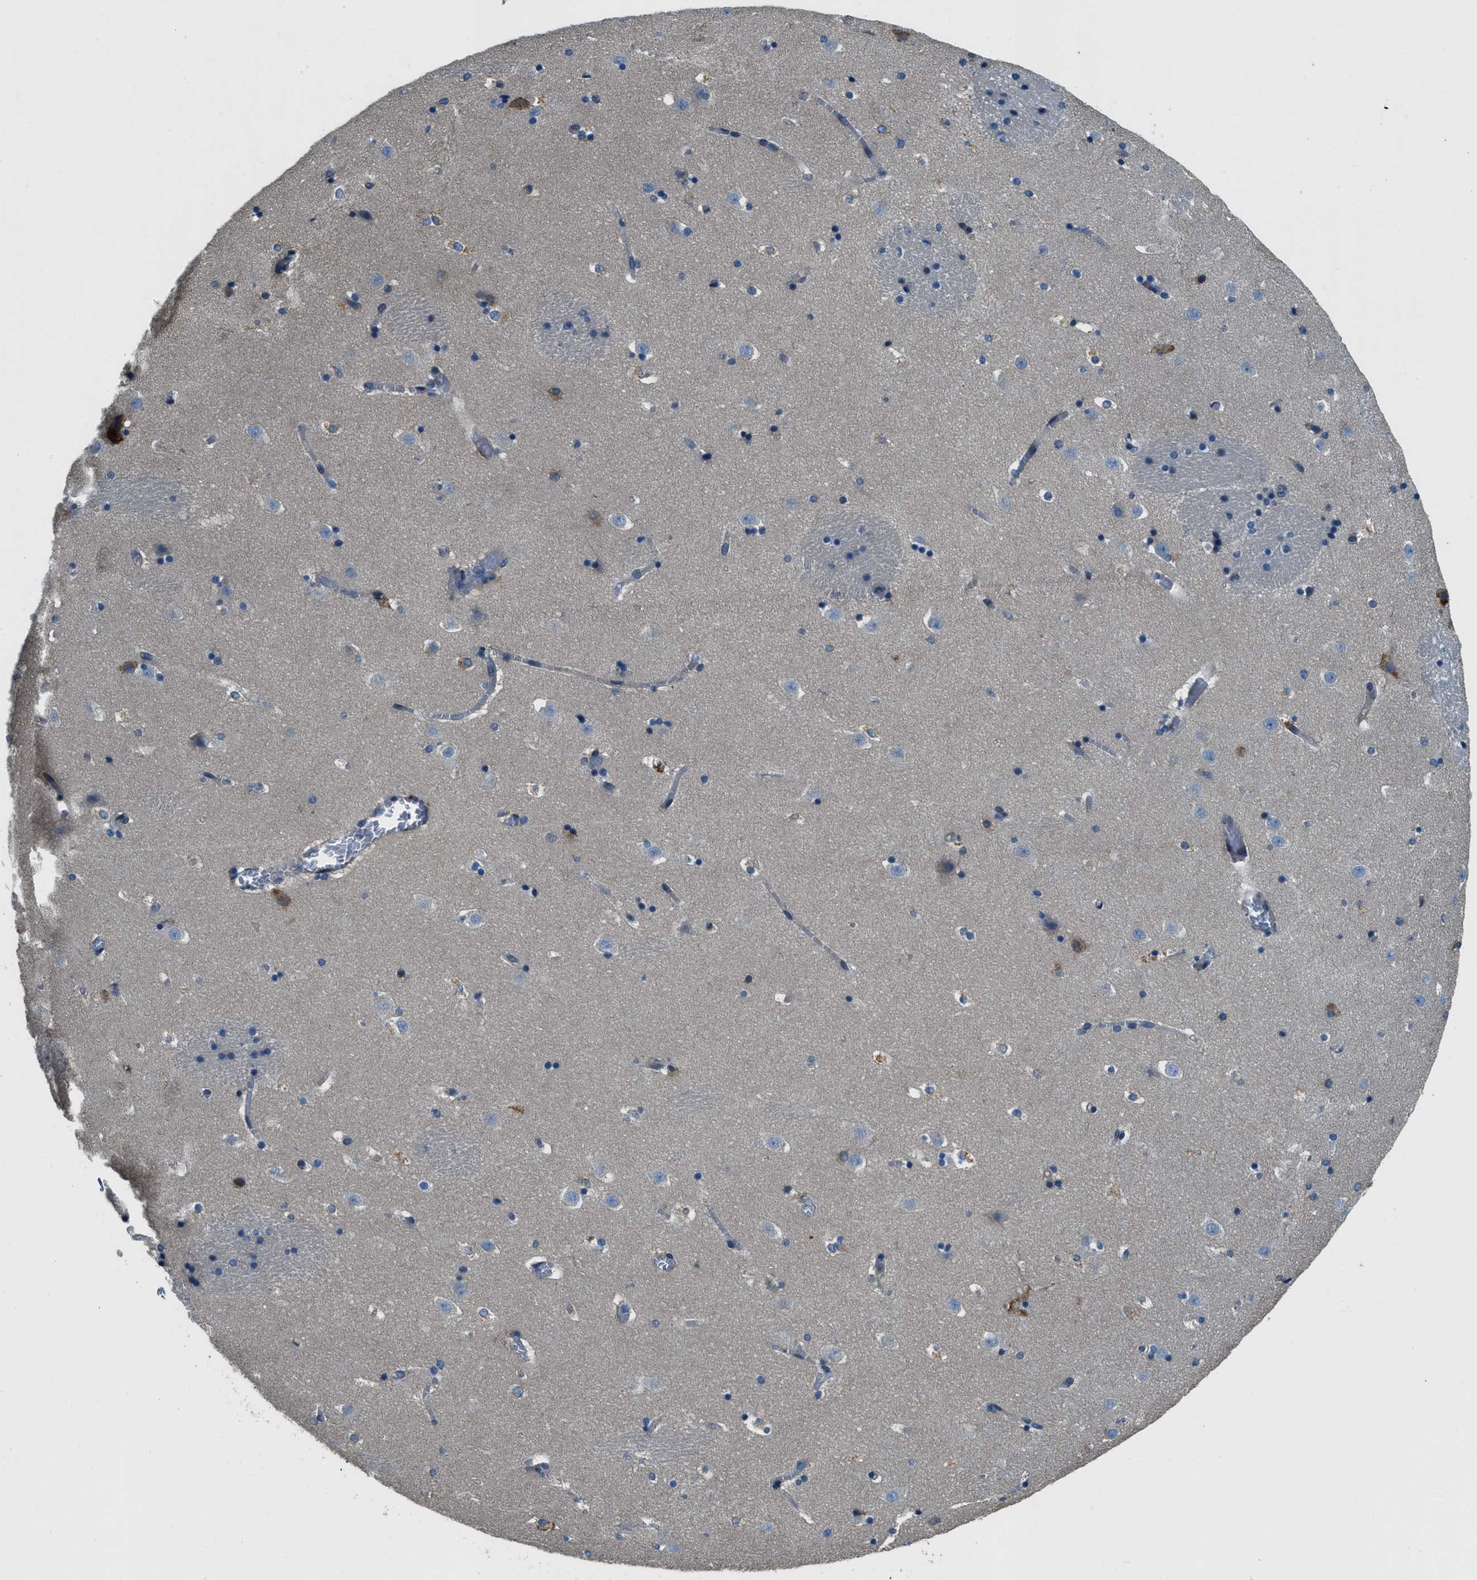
{"staining": {"intensity": "weak", "quantity": "25%-75%", "location": "cytoplasmic/membranous"}, "tissue": "caudate", "cell_type": "Glial cells", "image_type": "normal", "snomed": [{"axis": "morphology", "description": "Normal tissue, NOS"}, {"axis": "topography", "description": "Lateral ventricle wall"}], "caption": "Immunohistochemistry (IHC) of benign human caudate demonstrates low levels of weak cytoplasmic/membranous expression in about 25%-75% of glial cells.", "gene": "GIMAP8", "patient": {"sex": "male", "age": 45}}